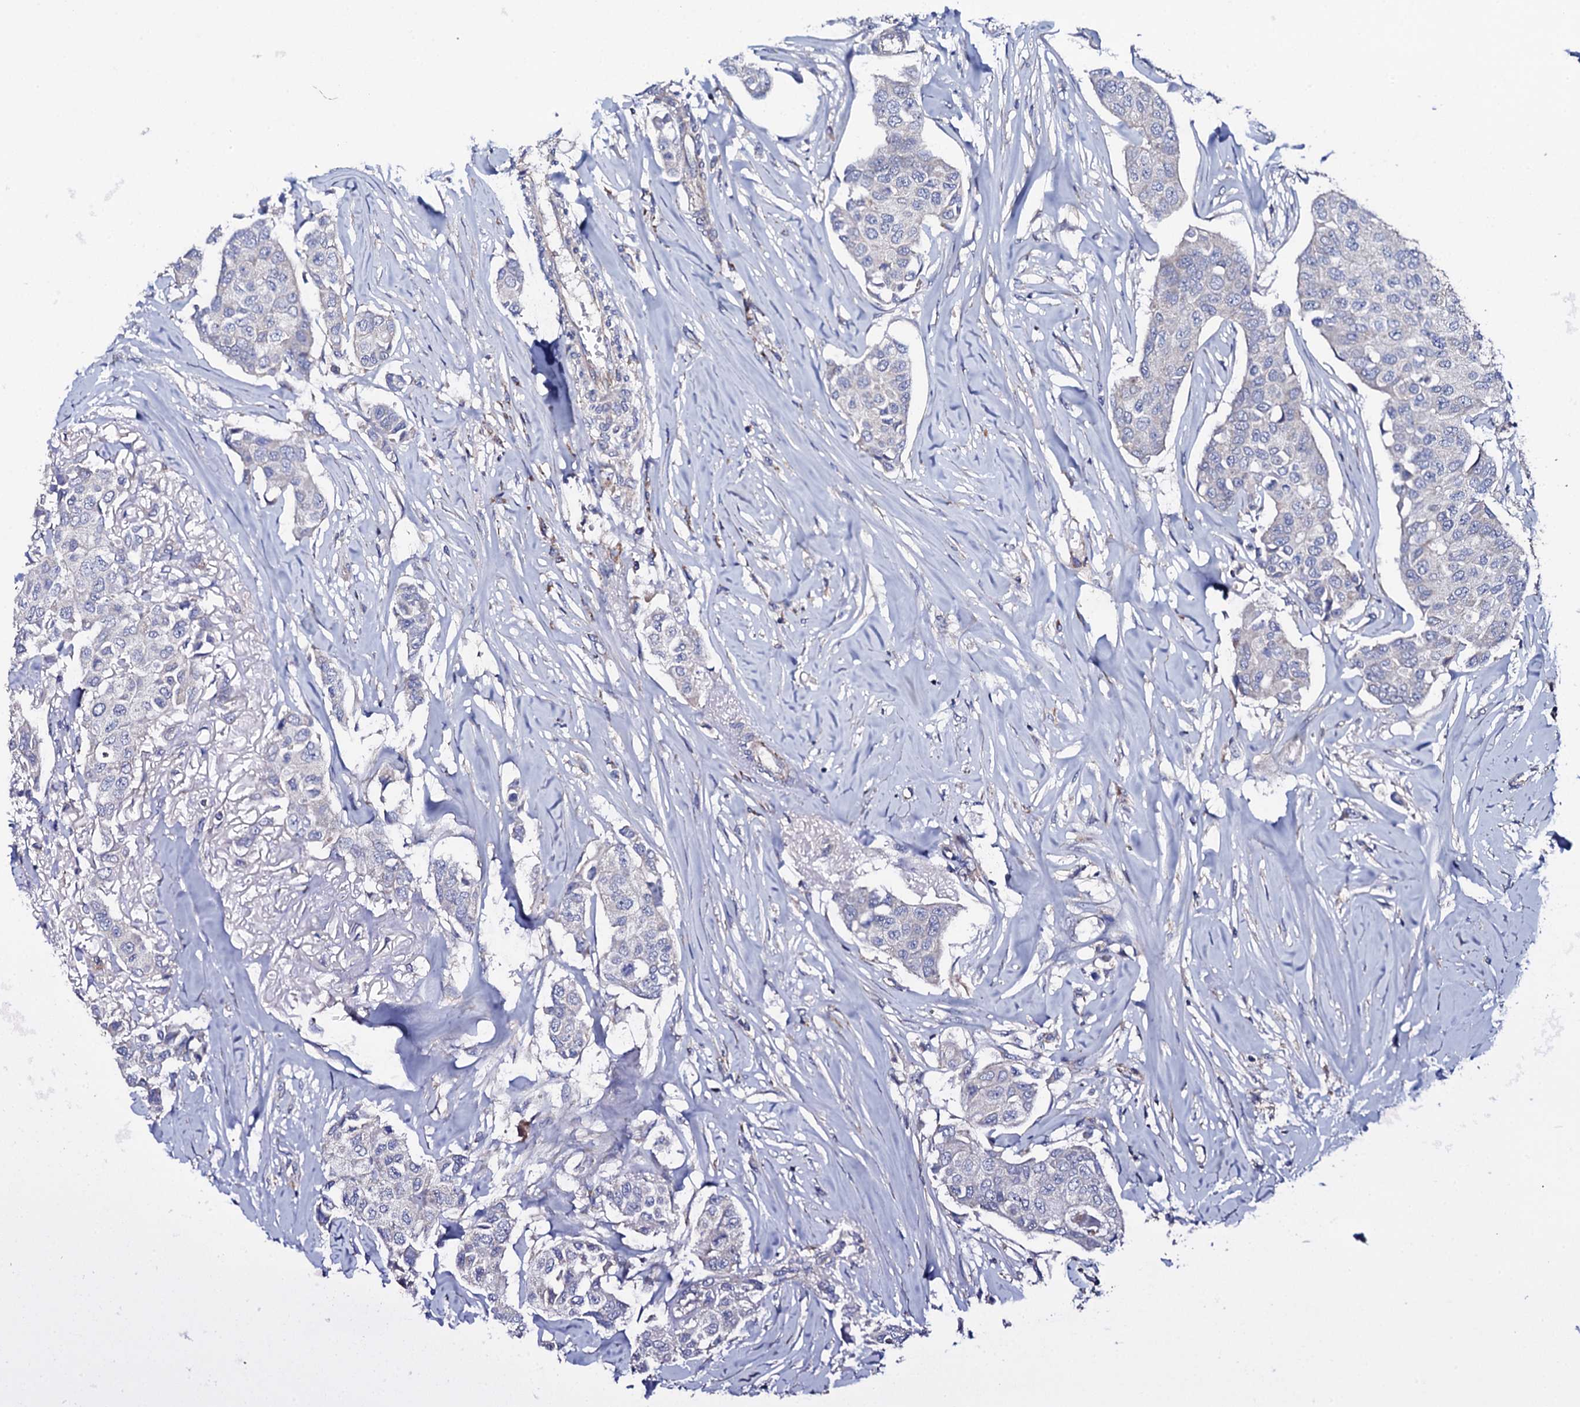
{"staining": {"intensity": "negative", "quantity": "none", "location": "none"}, "tissue": "breast cancer", "cell_type": "Tumor cells", "image_type": "cancer", "snomed": [{"axis": "morphology", "description": "Duct carcinoma"}, {"axis": "topography", "description": "Breast"}], "caption": "IHC of human breast cancer (invasive ductal carcinoma) exhibits no positivity in tumor cells.", "gene": "TCAF2", "patient": {"sex": "female", "age": 80}}